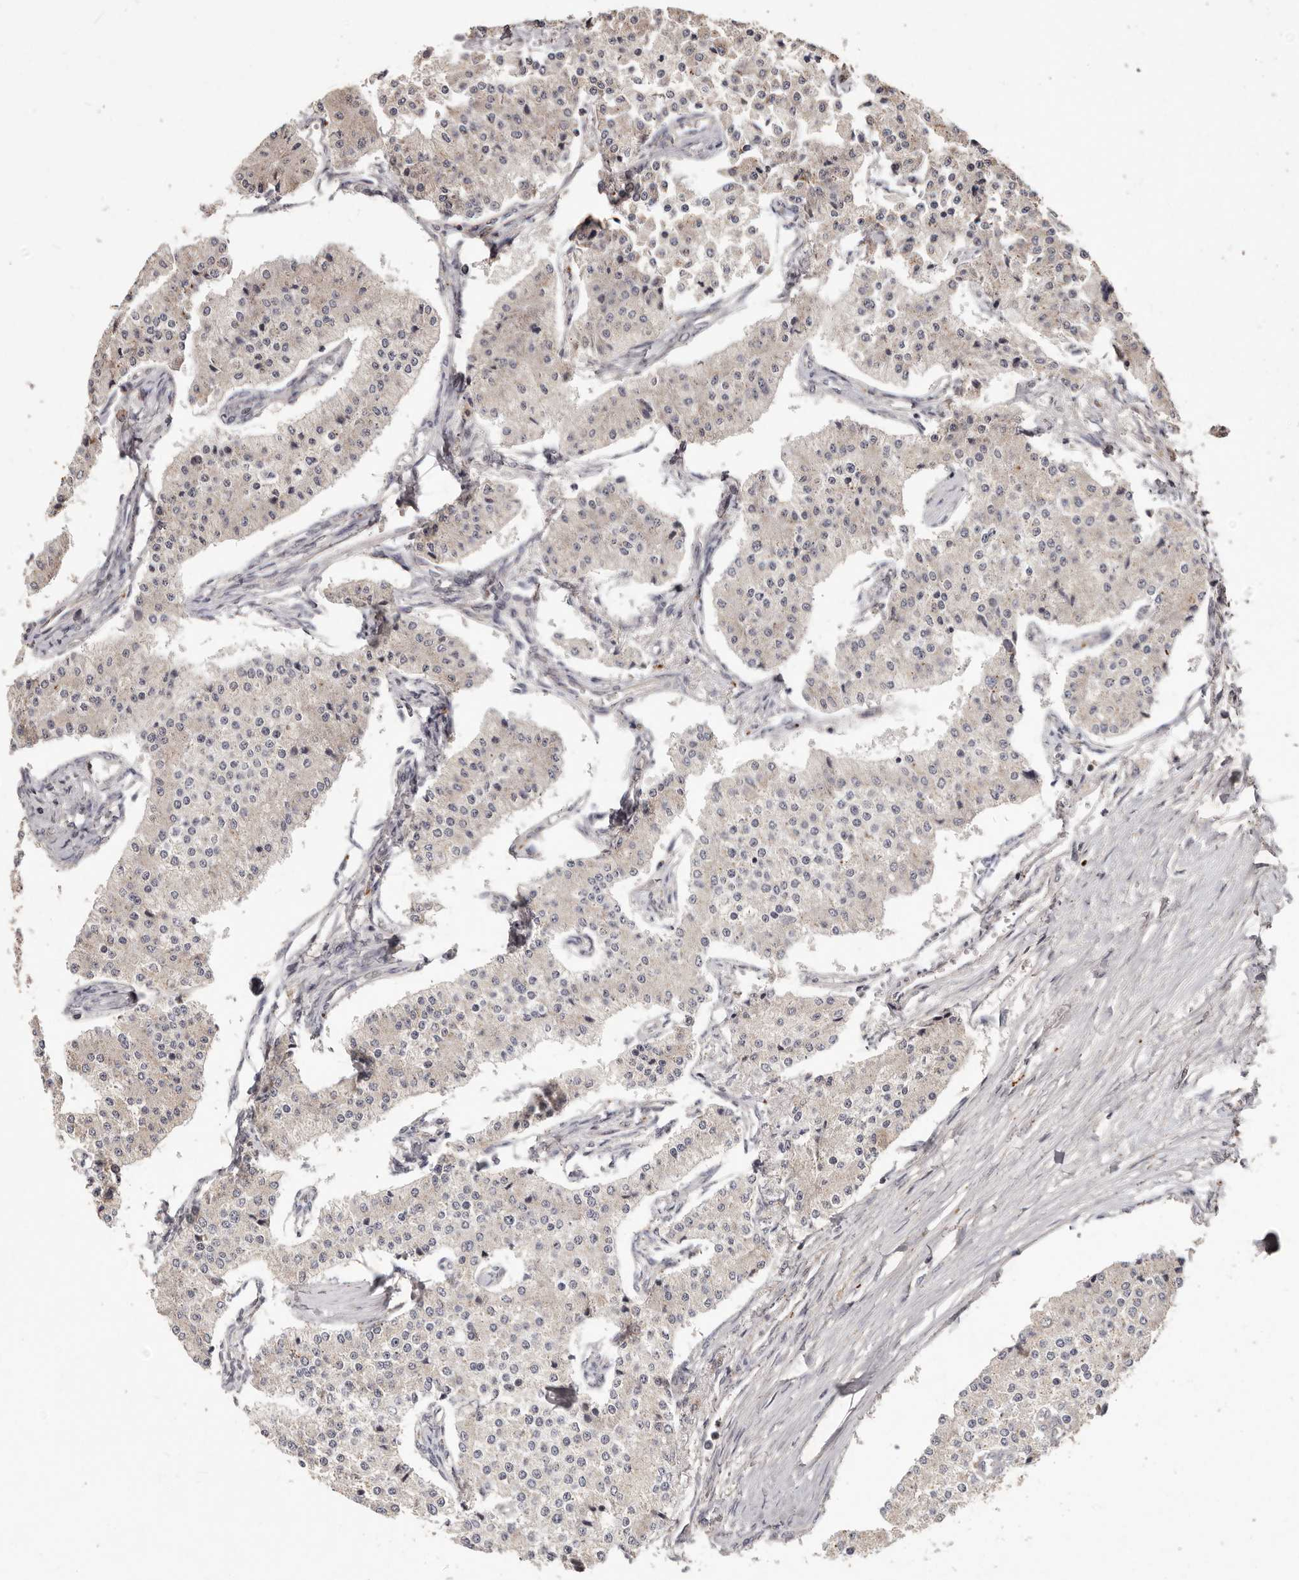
{"staining": {"intensity": "negative", "quantity": "none", "location": "none"}, "tissue": "carcinoid", "cell_type": "Tumor cells", "image_type": "cancer", "snomed": [{"axis": "morphology", "description": "Carcinoid, malignant, NOS"}, {"axis": "topography", "description": "Colon"}], "caption": "Tumor cells show no significant positivity in carcinoid.", "gene": "PLOD2", "patient": {"sex": "female", "age": 52}}